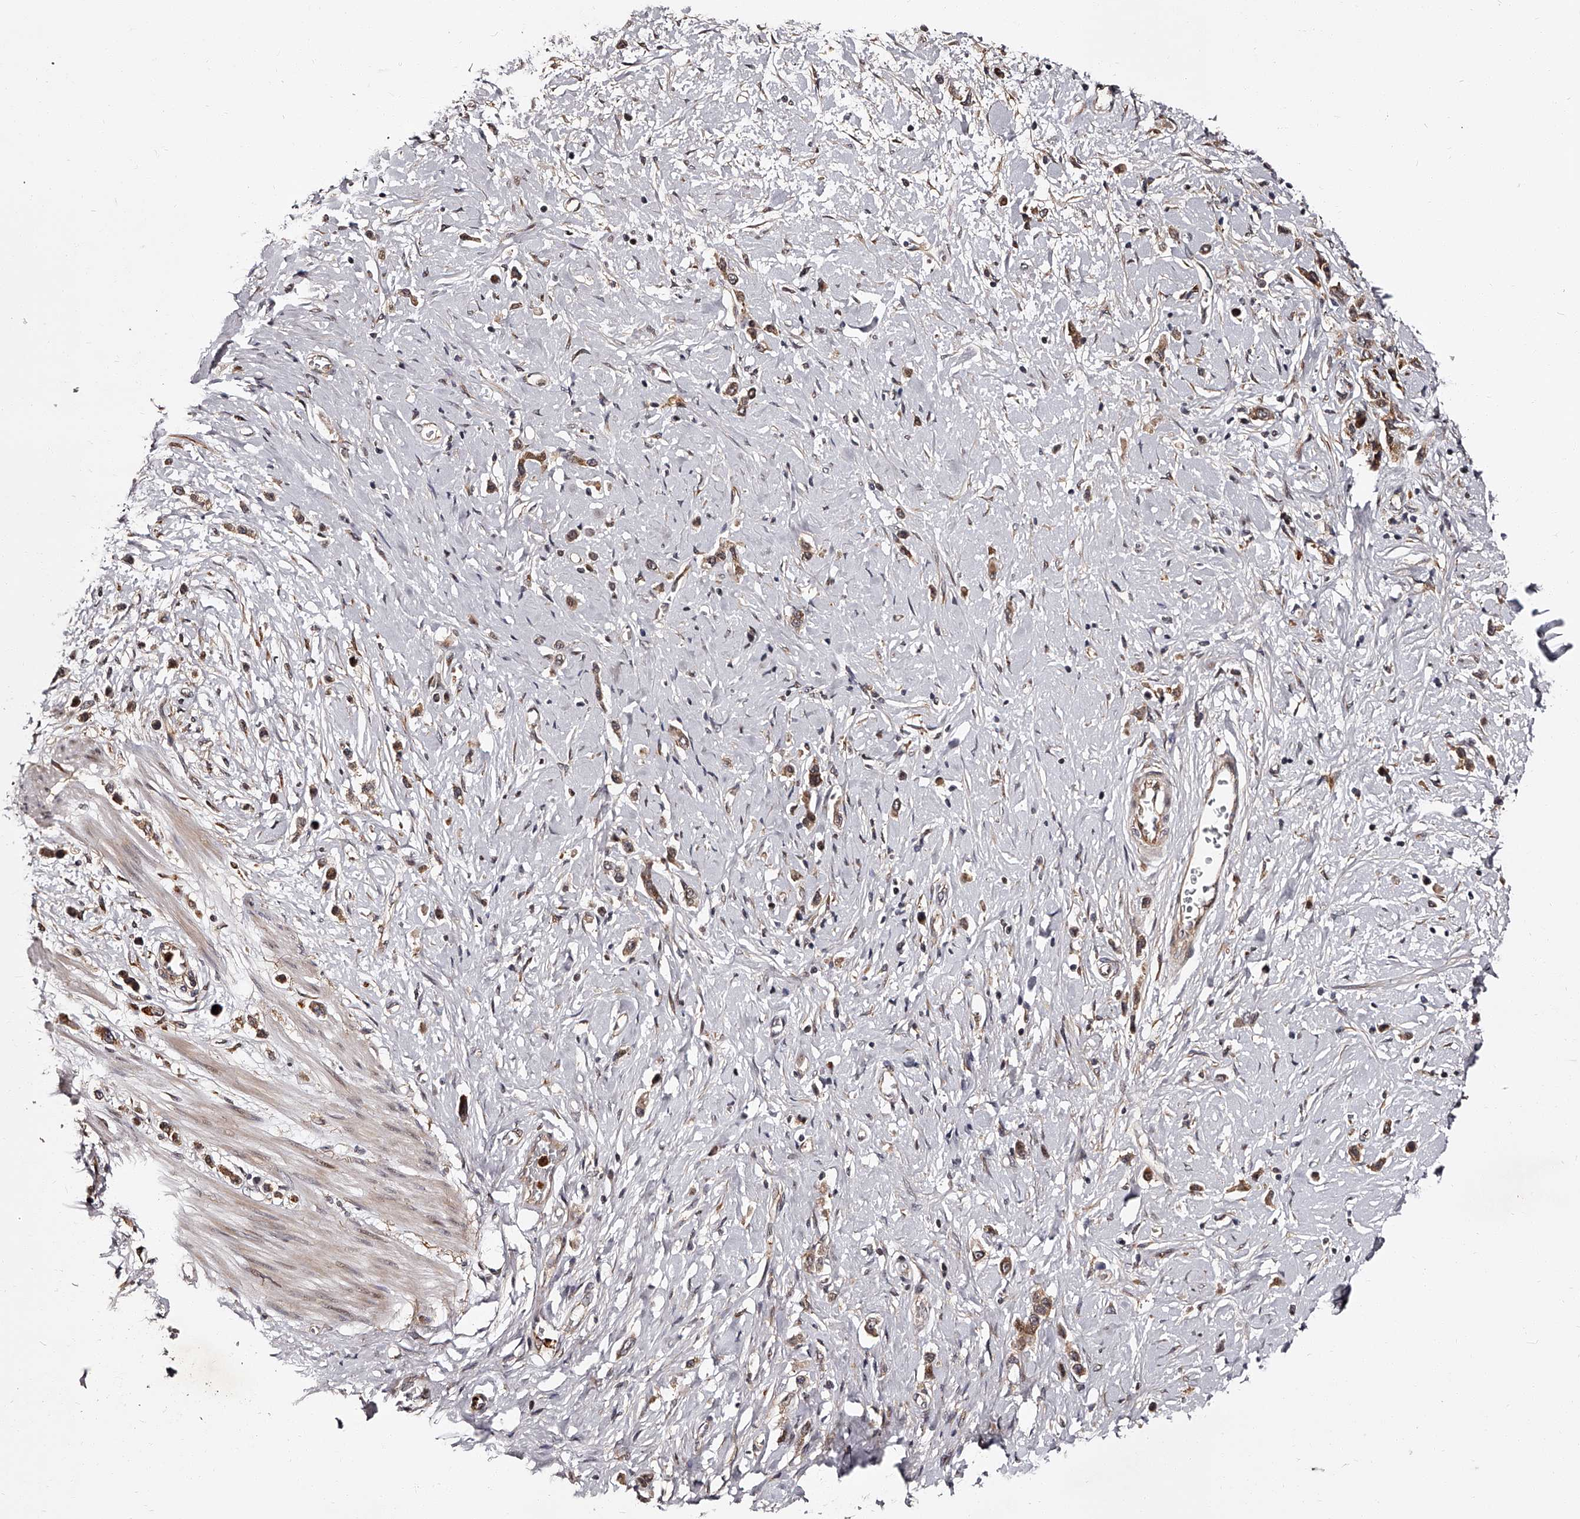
{"staining": {"intensity": "moderate", "quantity": ">75%", "location": "cytoplasmic/membranous"}, "tissue": "stomach cancer", "cell_type": "Tumor cells", "image_type": "cancer", "snomed": [{"axis": "morphology", "description": "Adenocarcinoma, NOS"}, {"axis": "topography", "description": "Stomach"}], "caption": "Approximately >75% of tumor cells in adenocarcinoma (stomach) reveal moderate cytoplasmic/membranous protein expression as visualized by brown immunohistochemical staining.", "gene": "RSC1A1", "patient": {"sex": "female", "age": 65}}